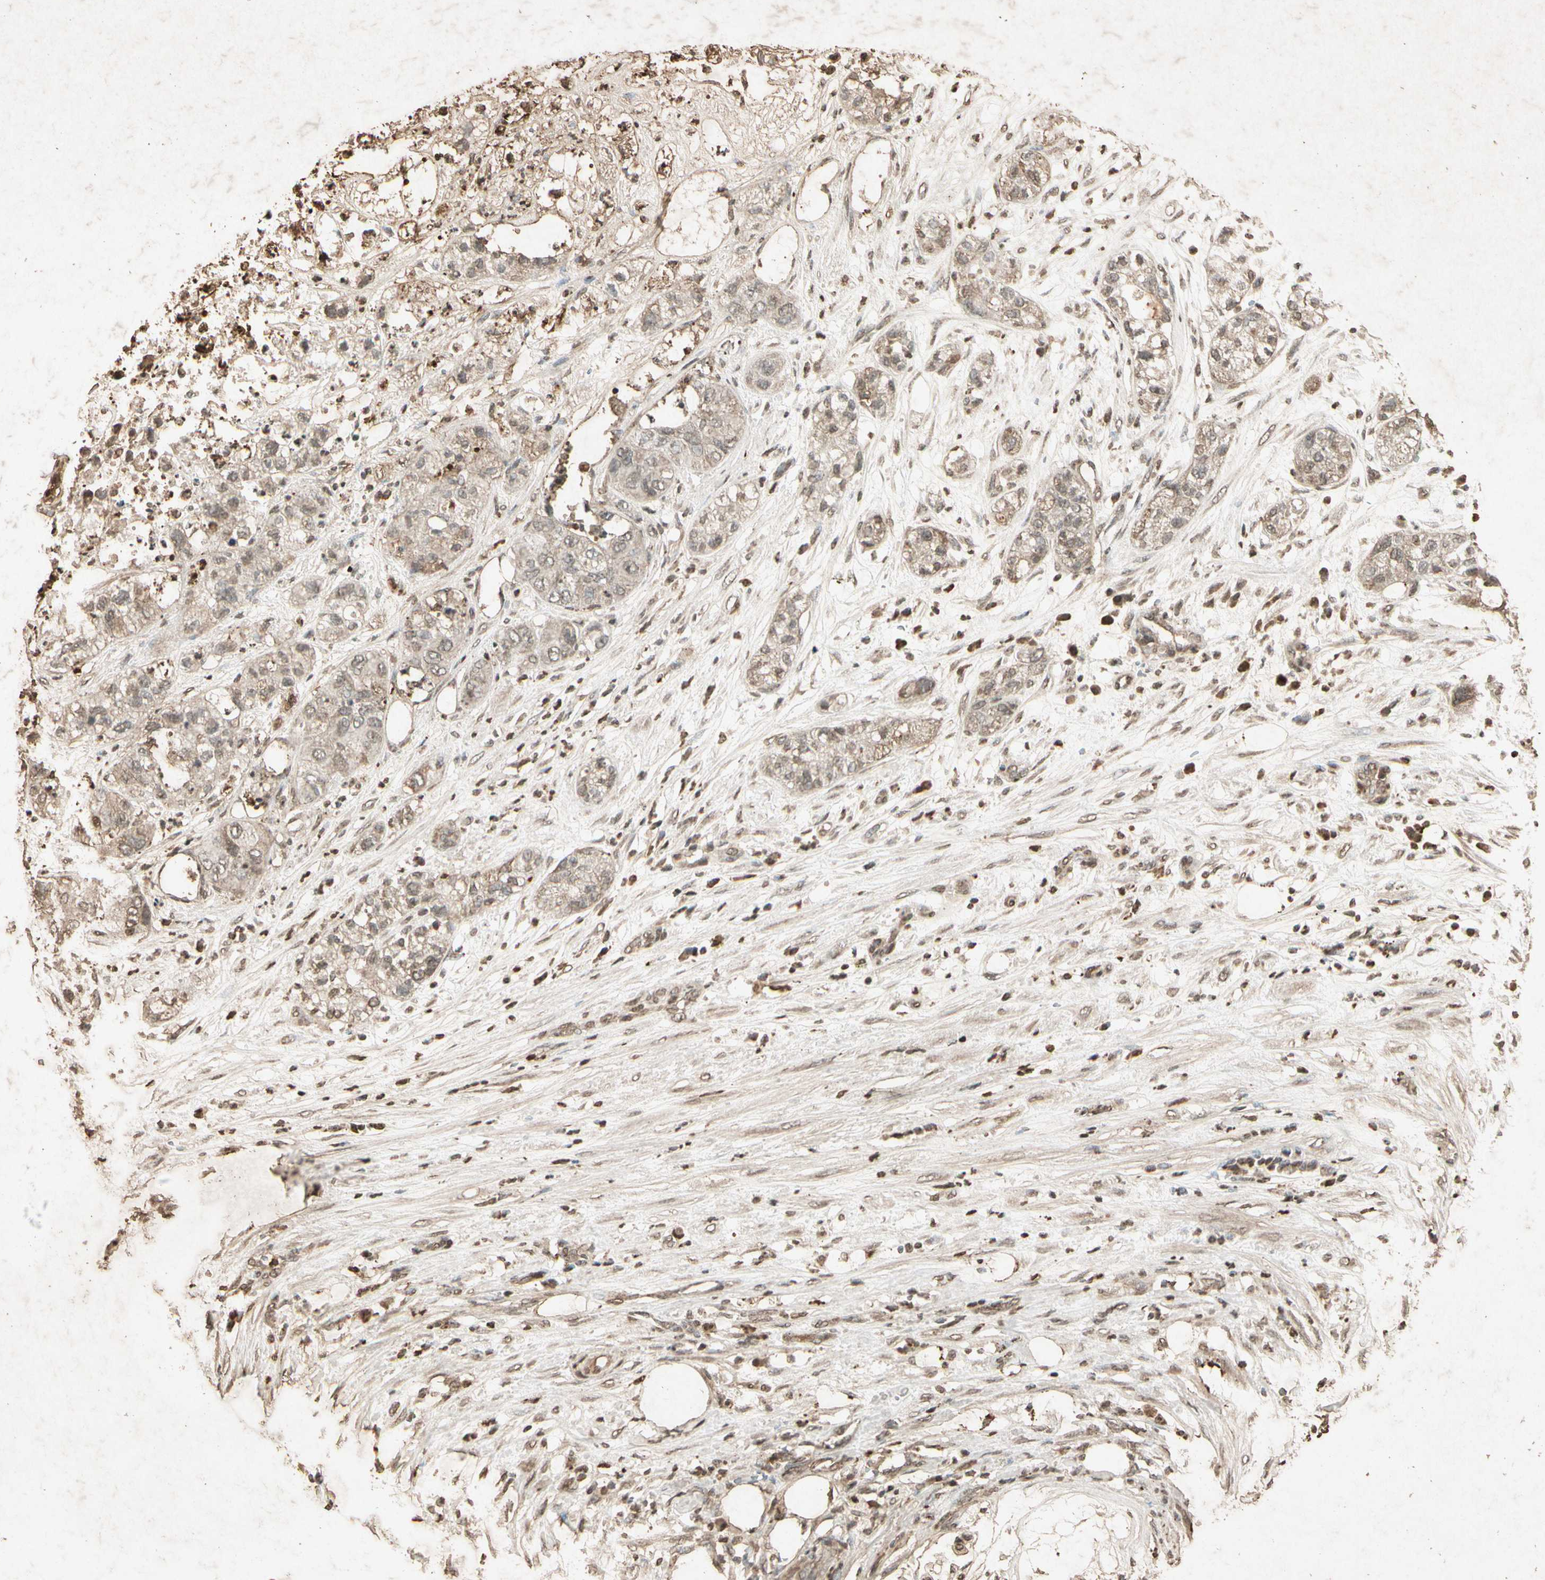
{"staining": {"intensity": "weak", "quantity": ">75%", "location": "cytoplasmic/membranous"}, "tissue": "pancreatic cancer", "cell_type": "Tumor cells", "image_type": "cancer", "snomed": [{"axis": "morphology", "description": "Adenocarcinoma, NOS"}, {"axis": "topography", "description": "Pancreas"}], "caption": "Pancreatic adenocarcinoma stained for a protein (brown) displays weak cytoplasmic/membranous positive expression in approximately >75% of tumor cells.", "gene": "GC", "patient": {"sex": "female", "age": 78}}